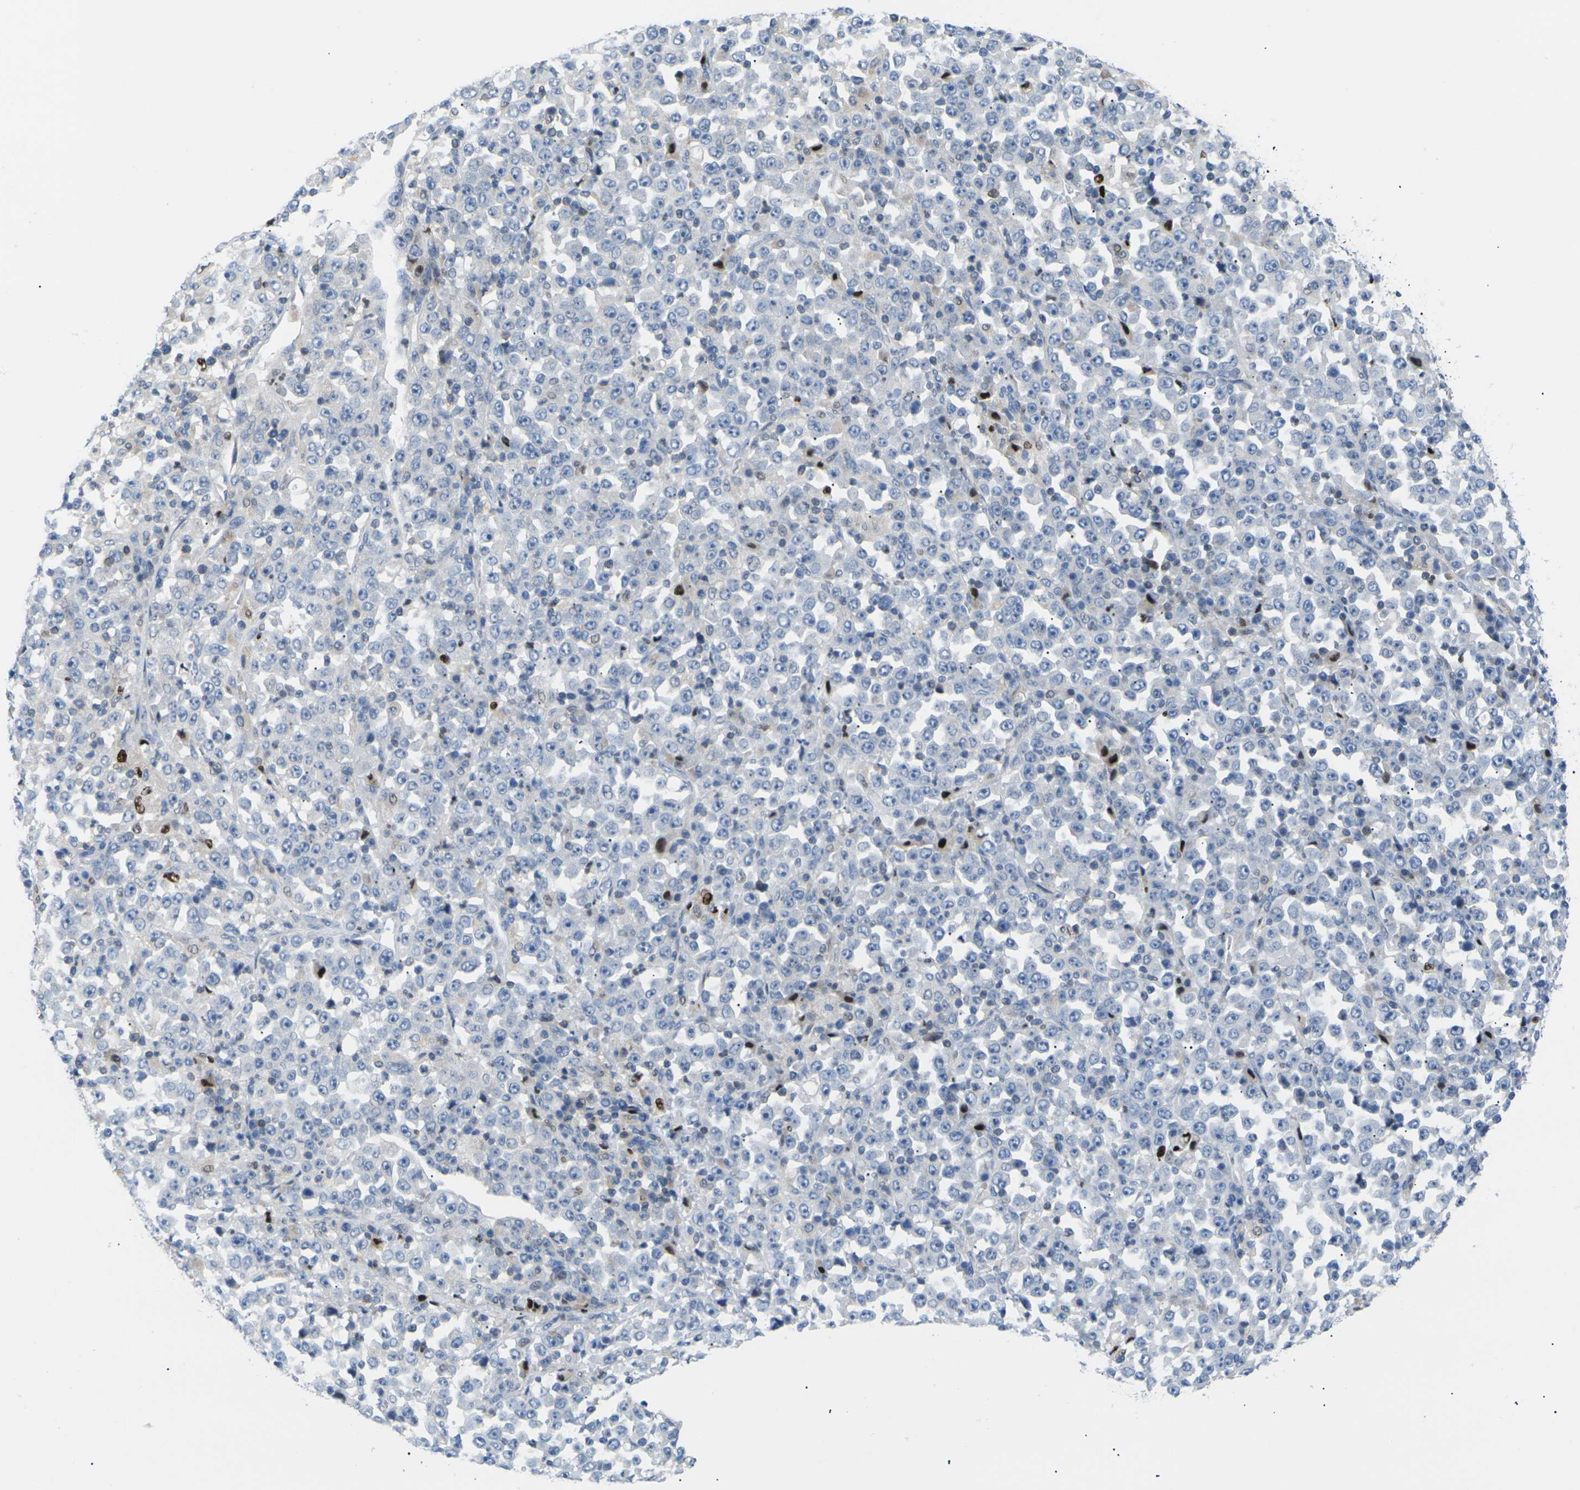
{"staining": {"intensity": "negative", "quantity": "none", "location": "none"}, "tissue": "stomach cancer", "cell_type": "Tumor cells", "image_type": "cancer", "snomed": [{"axis": "morphology", "description": "Normal tissue, NOS"}, {"axis": "morphology", "description": "Adenocarcinoma, NOS"}, {"axis": "topography", "description": "Stomach, upper"}, {"axis": "topography", "description": "Stomach"}], "caption": "Histopathology image shows no protein staining in tumor cells of stomach cancer (adenocarcinoma) tissue. (Stains: DAB immunohistochemistry with hematoxylin counter stain, Microscopy: brightfield microscopy at high magnification).", "gene": "RPS6KA3", "patient": {"sex": "male", "age": 59}}